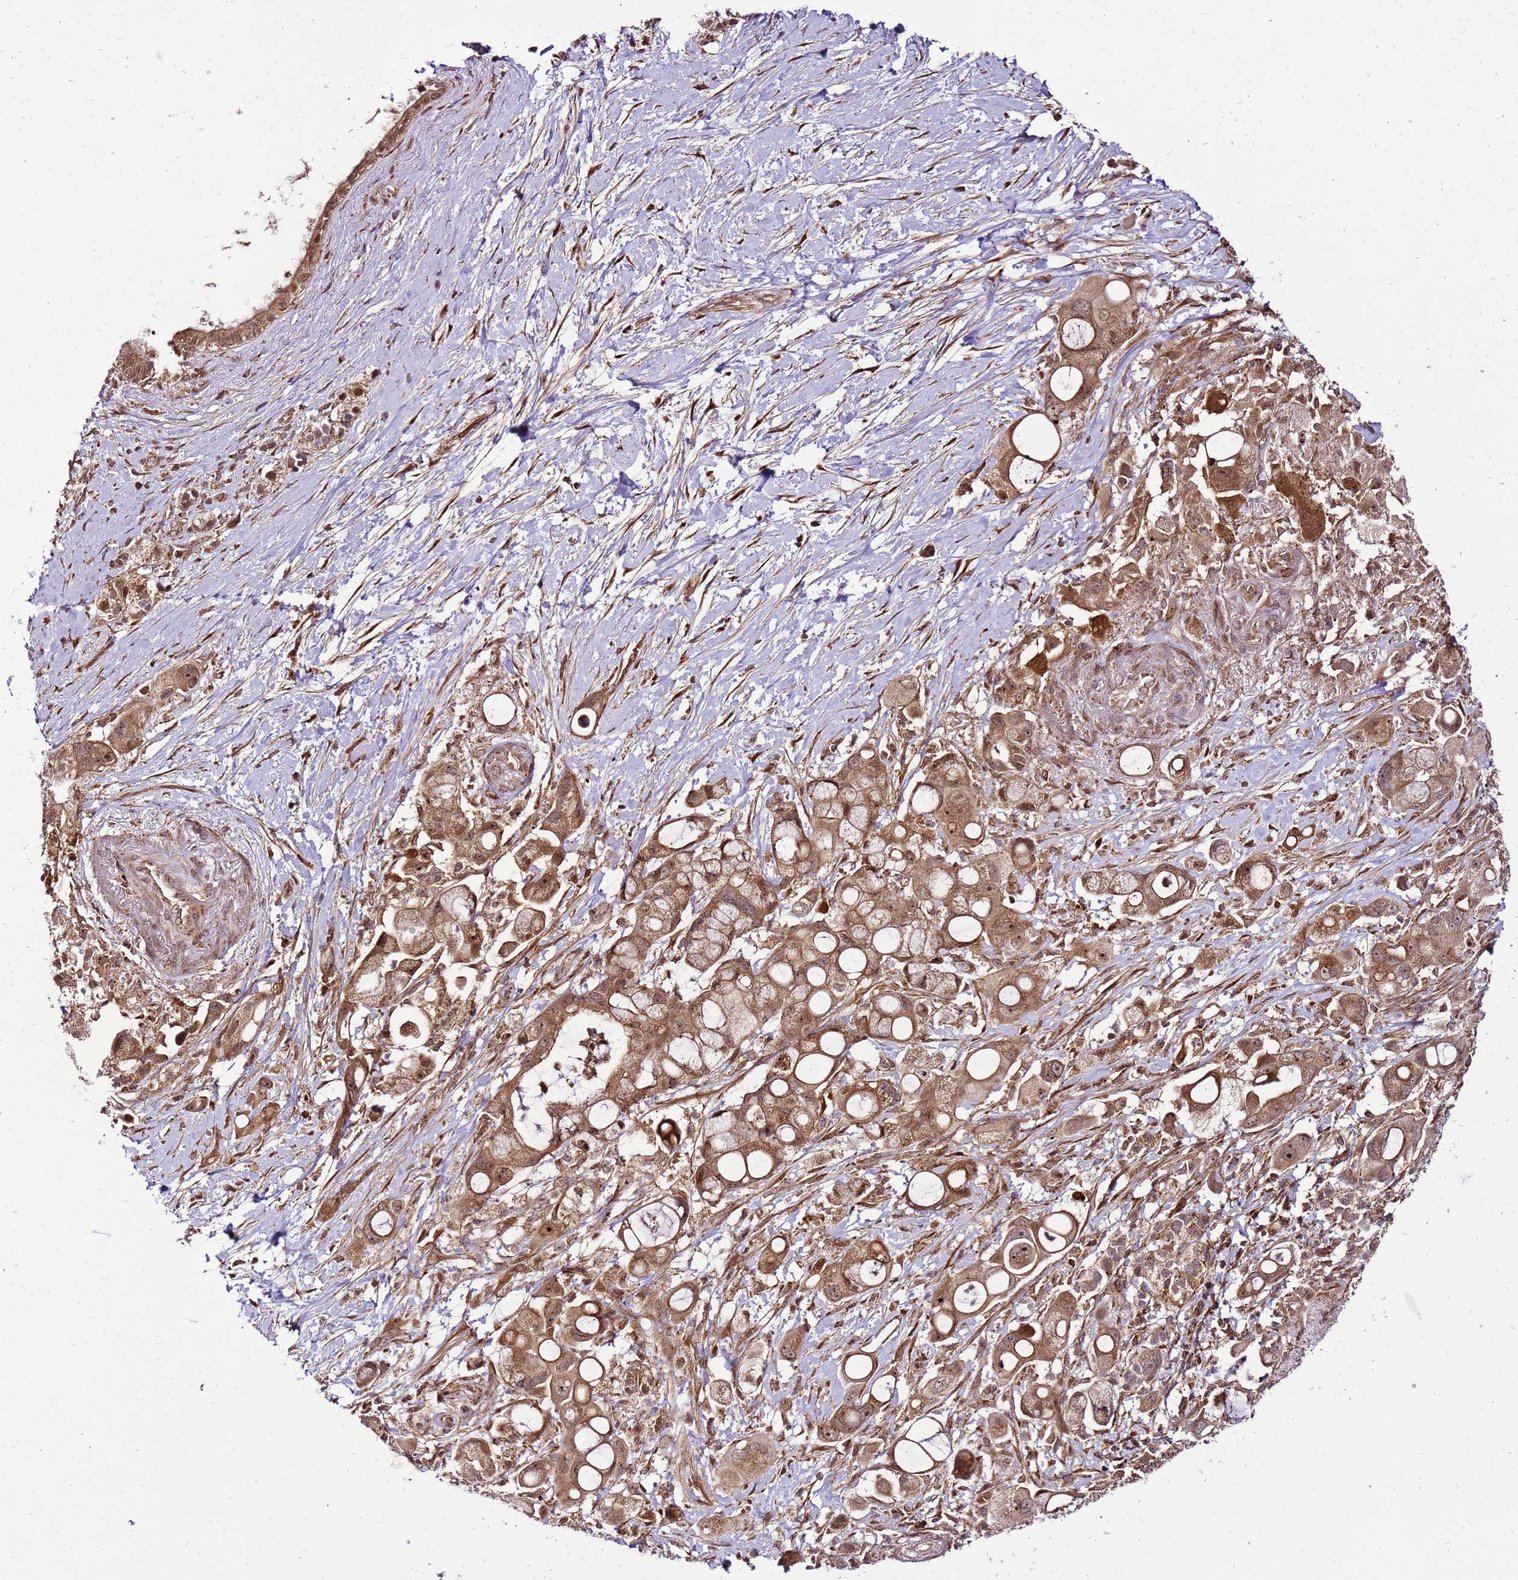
{"staining": {"intensity": "moderate", "quantity": ">75%", "location": "cytoplasmic/membranous,nuclear"}, "tissue": "pancreatic cancer", "cell_type": "Tumor cells", "image_type": "cancer", "snomed": [{"axis": "morphology", "description": "Adenocarcinoma, NOS"}, {"axis": "topography", "description": "Pancreas"}], "caption": "IHC (DAB) staining of human pancreatic cancer demonstrates moderate cytoplasmic/membranous and nuclear protein positivity in about >75% of tumor cells.", "gene": "RASA3", "patient": {"sex": "male", "age": 68}}